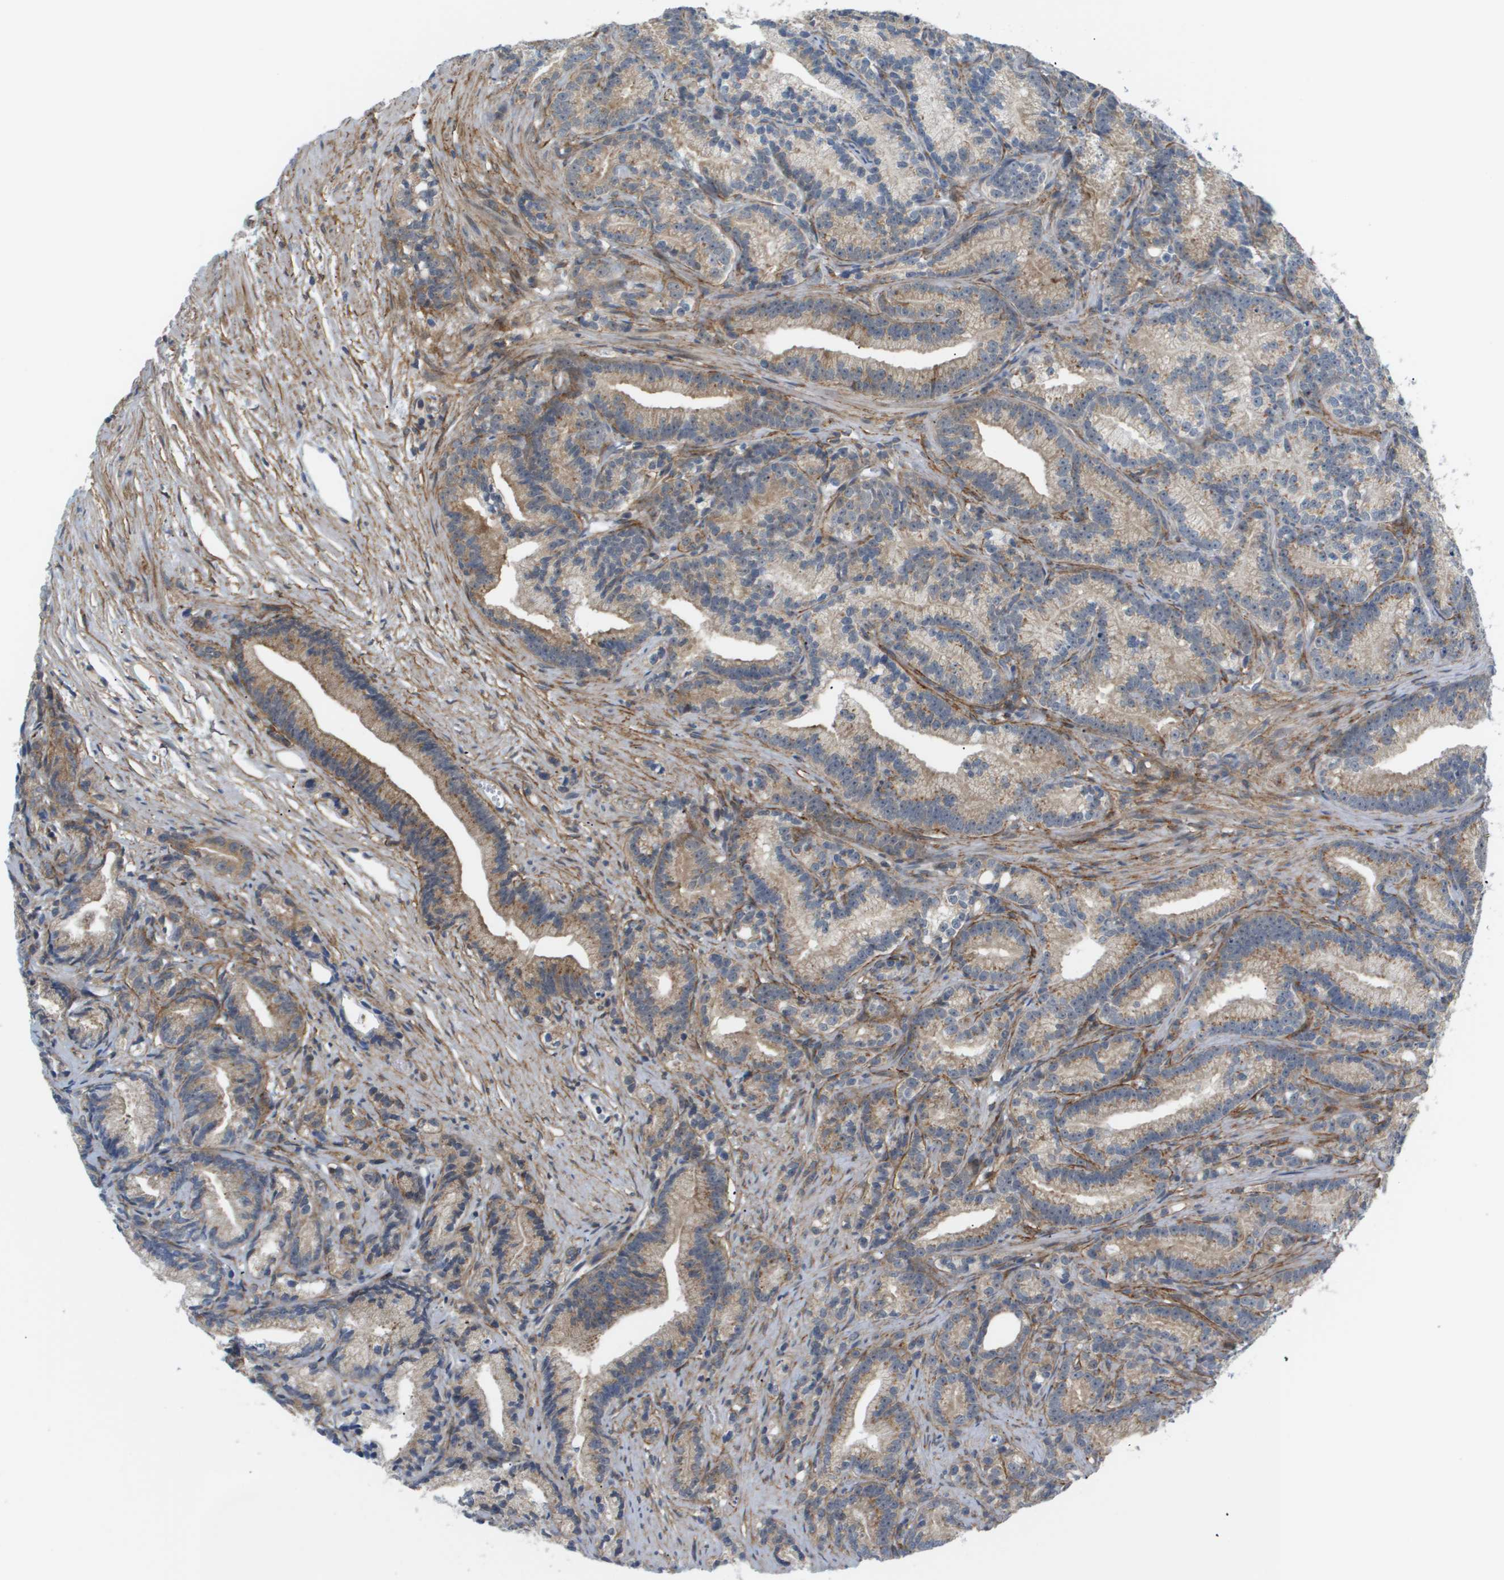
{"staining": {"intensity": "moderate", "quantity": ">75%", "location": "cytoplasmic/membranous"}, "tissue": "prostate cancer", "cell_type": "Tumor cells", "image_type": "cancer", "snomed": [{"axis": "morphology", "description": "Adenocarcinoma, Low grade"}, {"axis": "topography", "description": "Prostate"}], "caption": "Moderate cytoplasmic/membranous protein positivity is seen in approximately >75% of tumor cells in prostate cancer.", "gene": "OTUD5", "patient": {"sex": "male", "age": 89}}